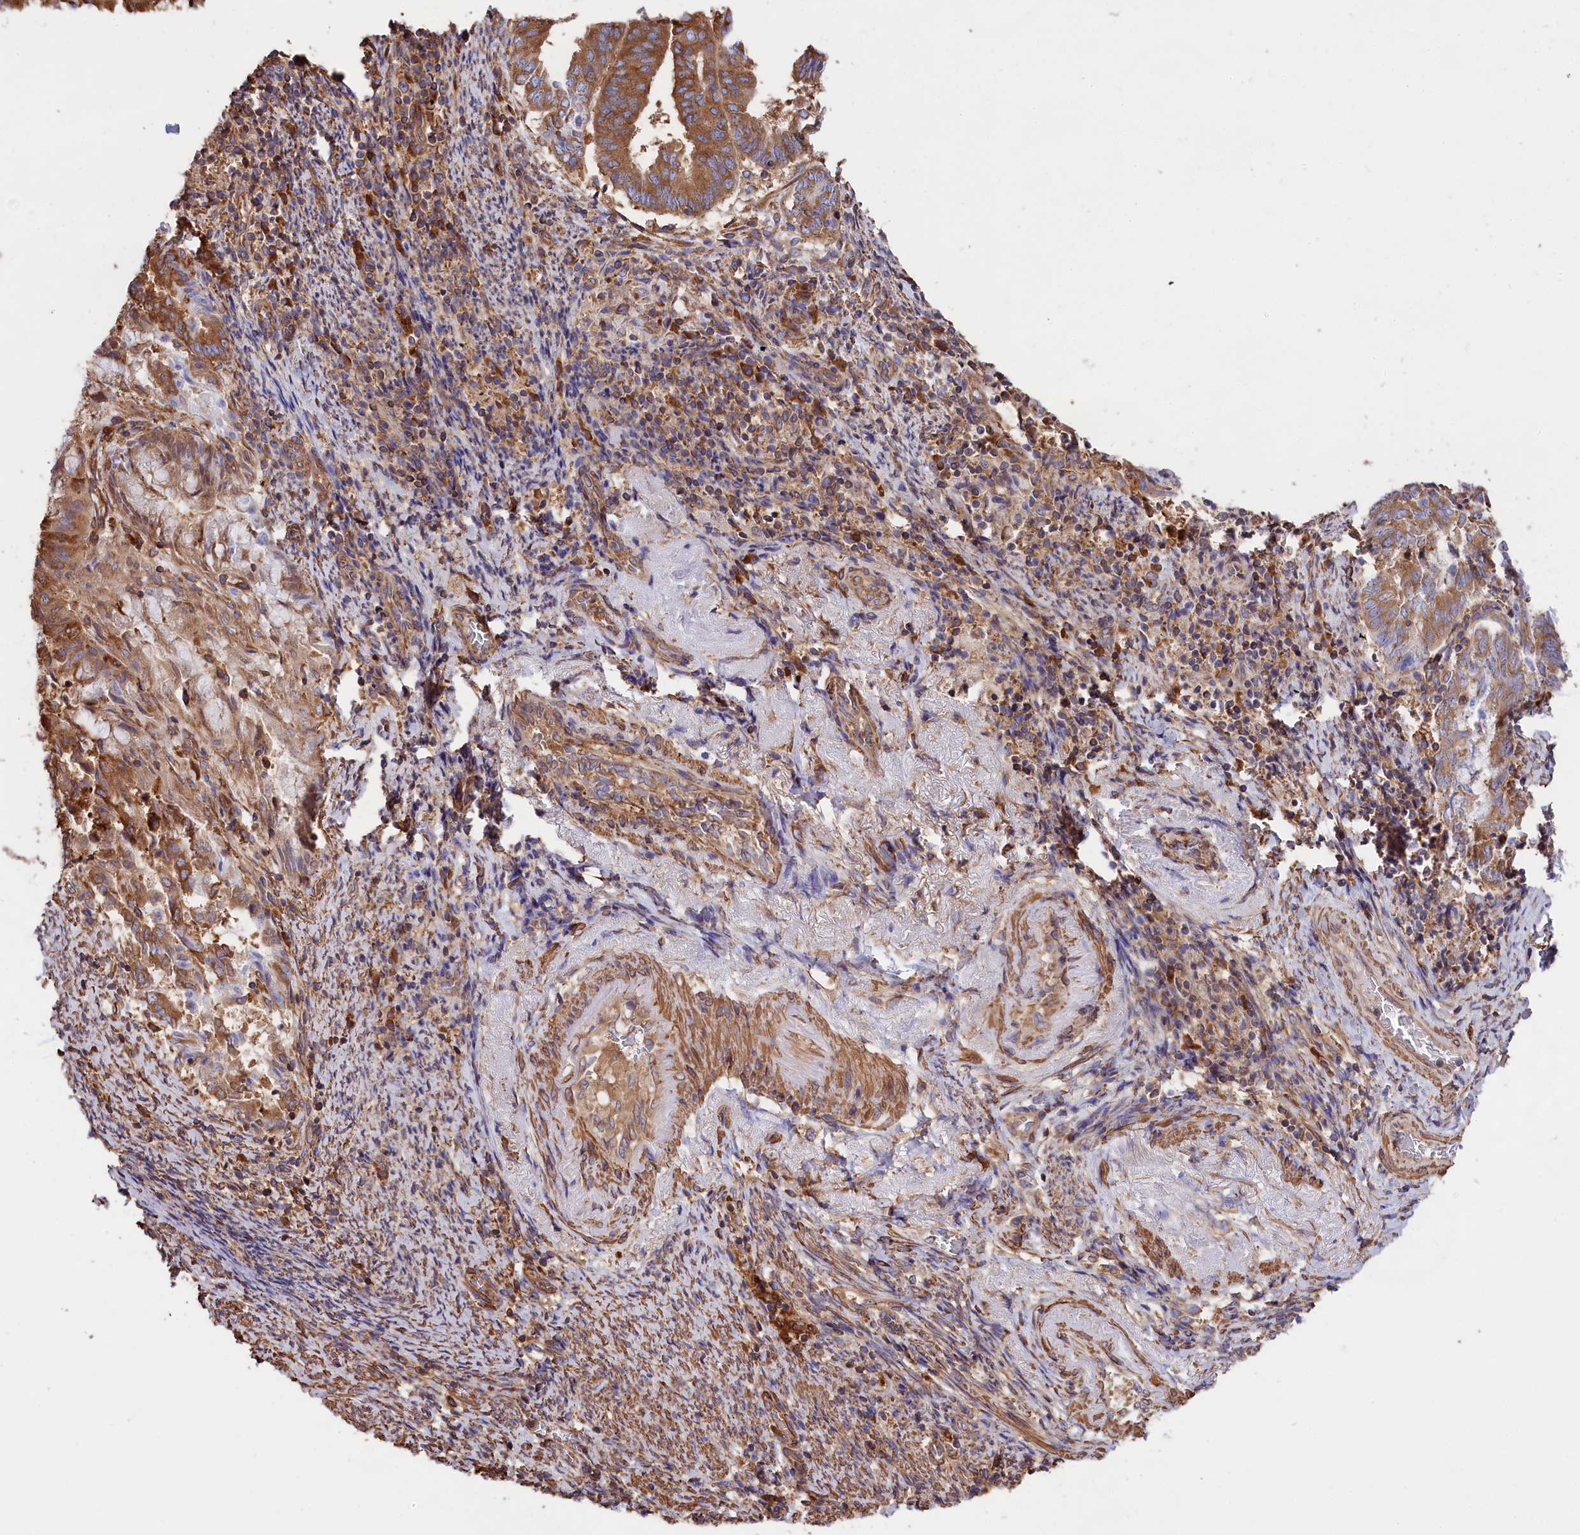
{"staining": {"intensity": "moderate", "quantity": ">75%", "location": "cytoplasmic/membranous"}, "tissue": "endometrial cancer", "cell_type": "Tumor cells", "image_type": "cancer", "snomed": [{"axis": "morphology", "description": "Adenocarcinoma, NOS"}, {"axis": "topography", "description": "Endometrium"}], "caption": "This is a photomicrograph of immunohistochemistry (IHC) staining of endometrial cancer (adenocarcinoma), which shows moderate positivity in the cytoplasmic/membranous of tumor cells.", "gene": "GYS1", "patient": {"sex": "female", "age": 80}}